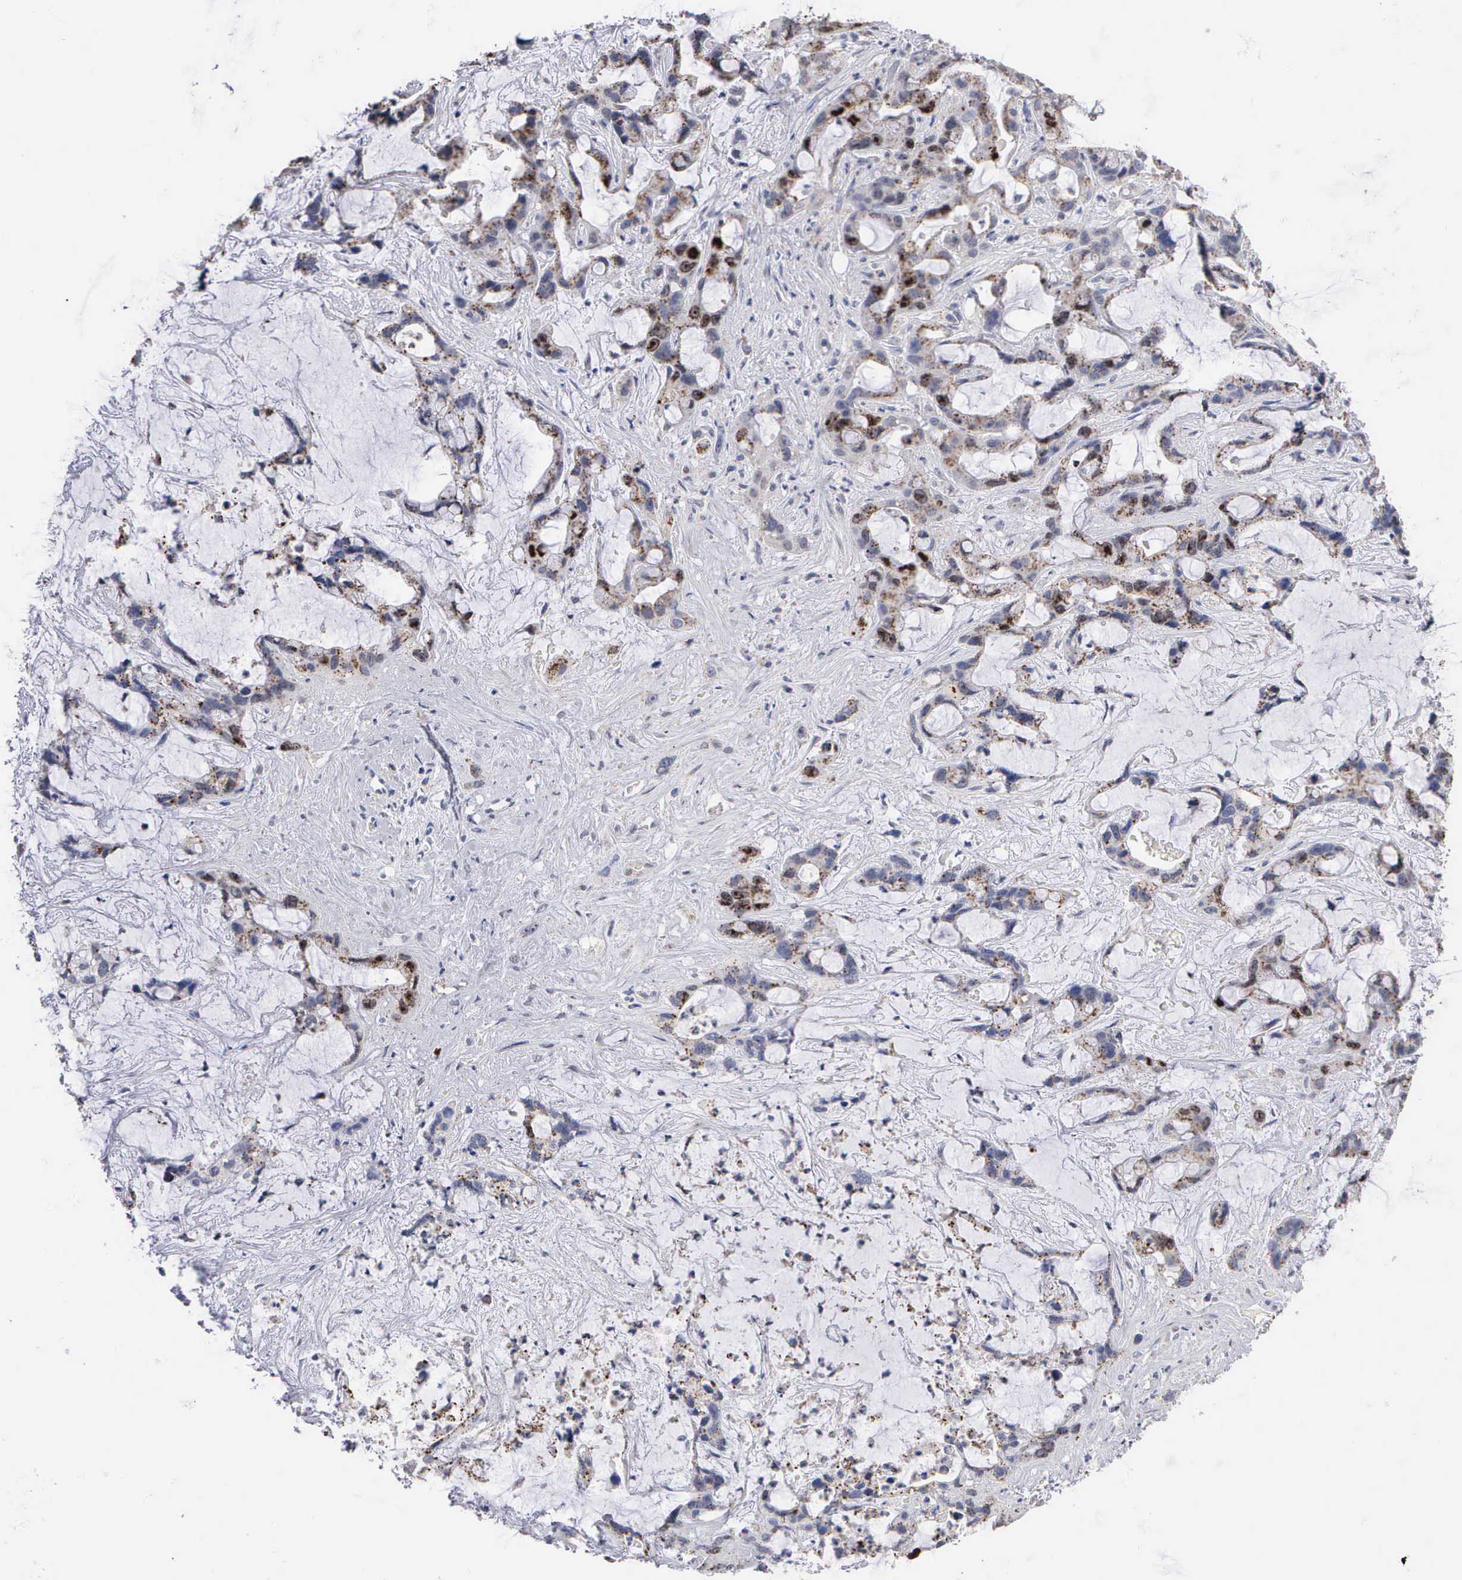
{"staining": {"intensity": "moderate", "quantity": "25%-75%", "location": "nuclear"}, "tissue": "liver cancer", "cell_type": "Tumor cells", "image_type": "cancer", "snomed": [{"axis": "morphology", "description": "Cholangiocarcinoma"}, {"axis": "topography", "description": "Liver"}], "caption": "Liver cholangiocarcinoma stained for a protein demonstrates moderate nuclear positivity in tumor cells.", "gene": "KDM6A", "patient": {"sex": "female", "age": 65}}